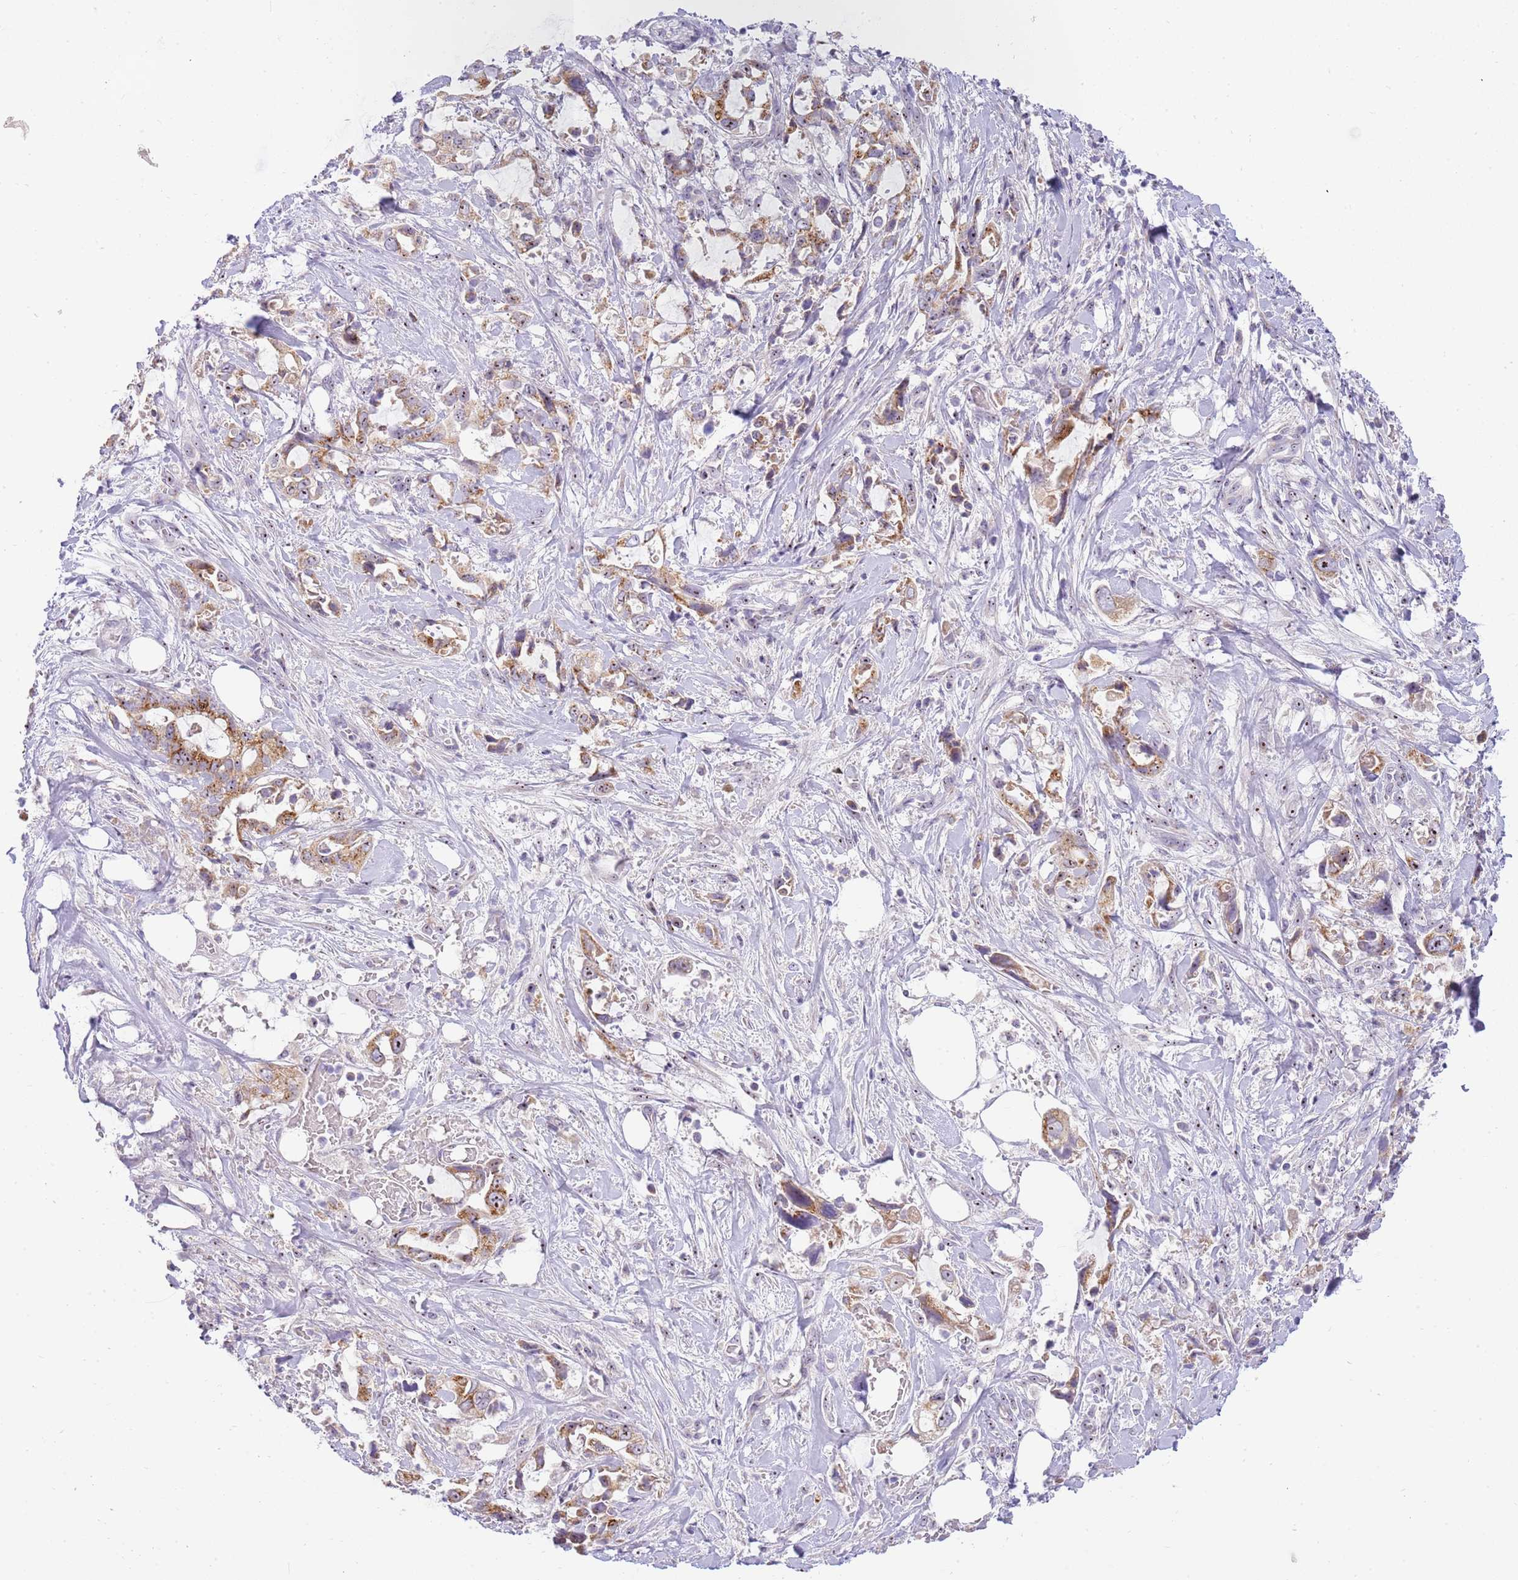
{"staining": {"intensity": "moderate", "quantity": "25%-75%", "location": "cytoplasmic/membranous,nuclear"}, "tissue": "pancreatic cancer", "cell_type": "Tumor cells", "image_type": "cancer", "snomed": [{"axis": "morphology", "description": "Adenocarcinoma, NOS"}, {"axis": "topography", "description": "Pancreas"}], "caption": "Immunohistochemical staining of adenocarcinoma (pancreatic) demonstrates moderate cytoplasmic/membranous and nuclear protein positivity in about 25%-75% of tumor cells. (Brightfield microscopy of DAB IHC at high magnification).", "gene": "DNAJA3", "patient": {"sex": "female", "age": 61}}